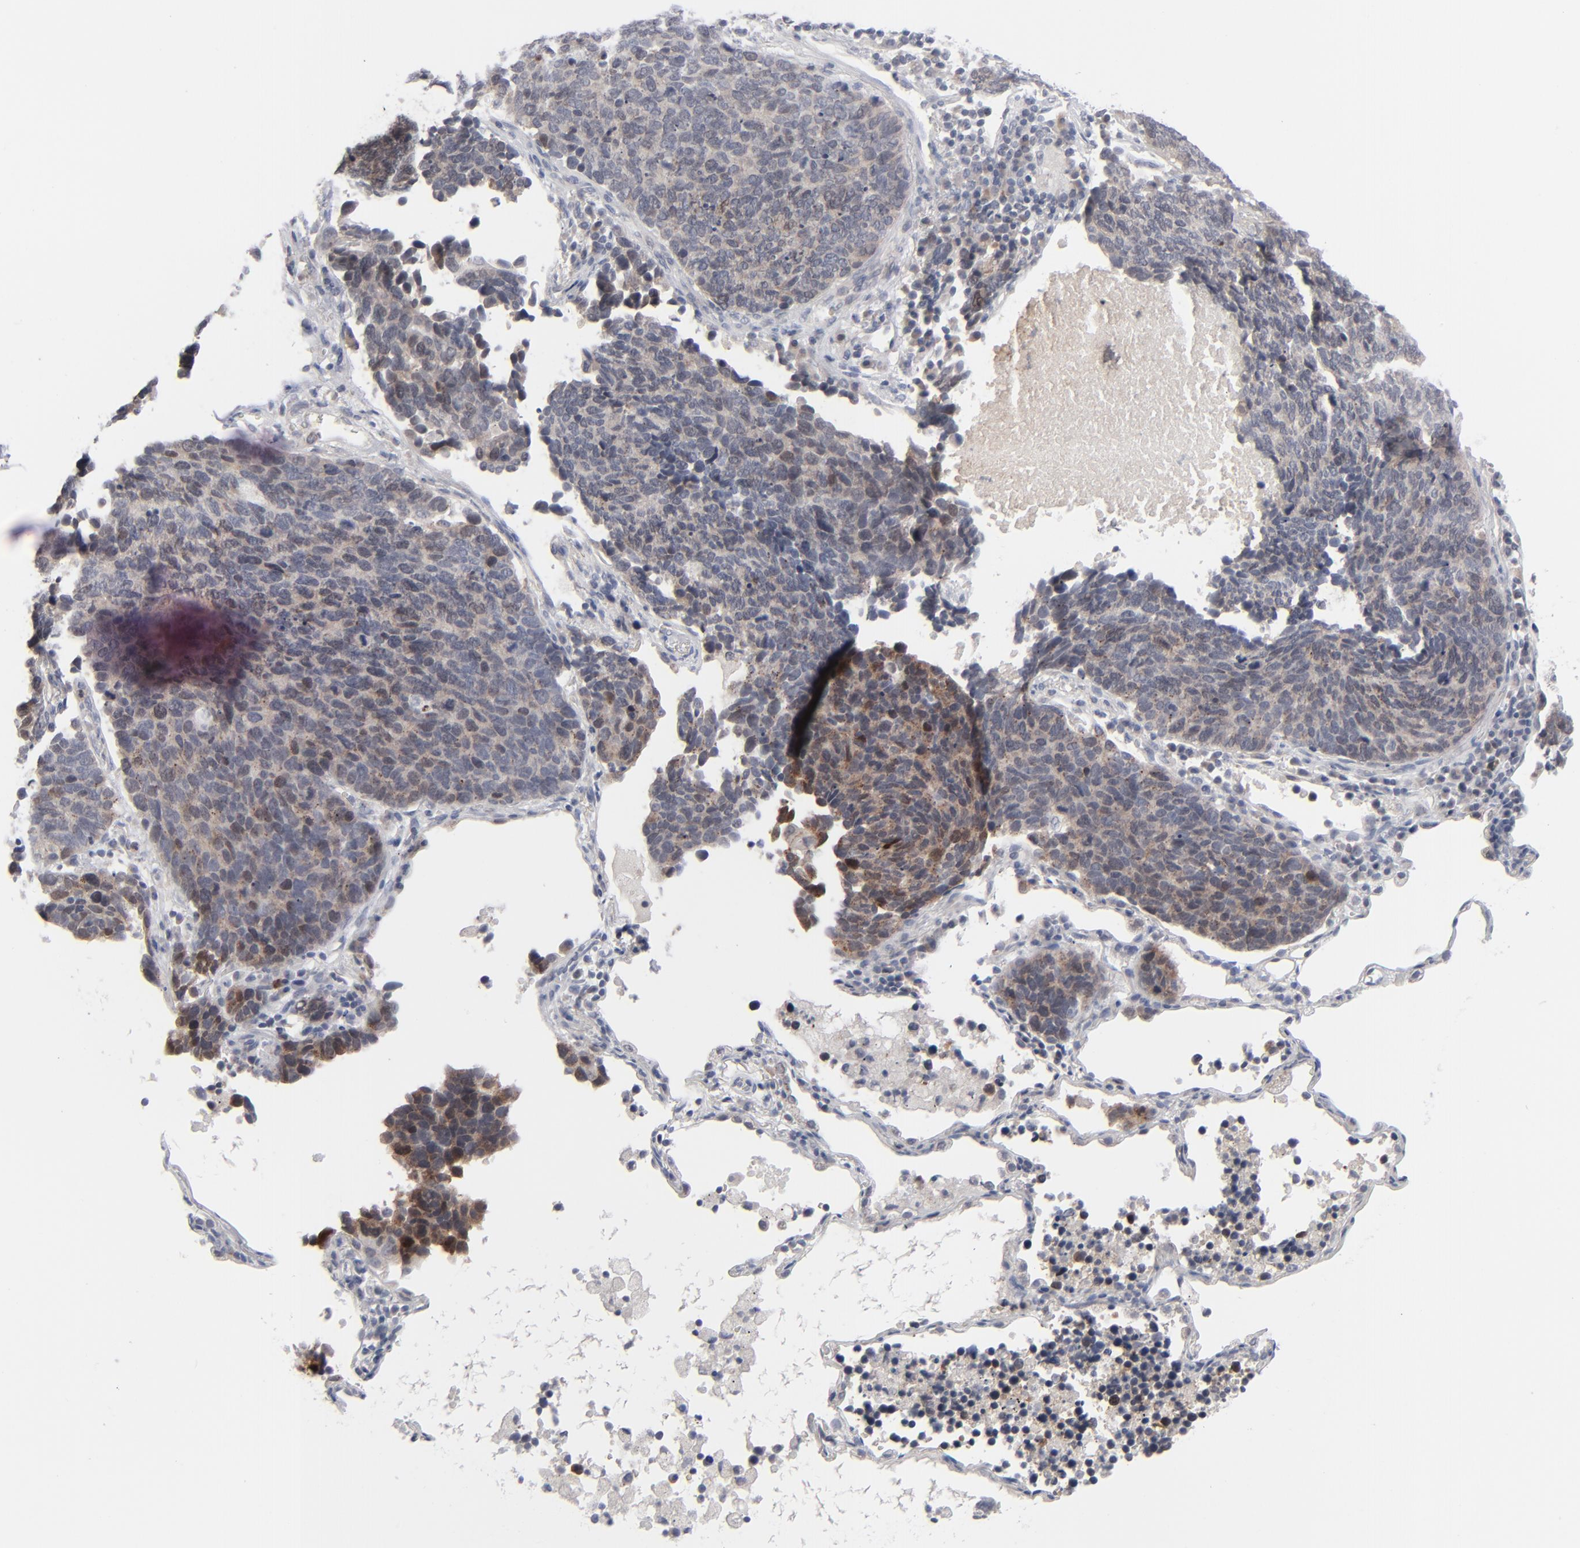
{"staining": {"intensity": "moderate", "quantity": ">75%", "location": "cytoplasmic/membranous,nuclear"}, "tissue": "lung cancer", "cell_type": "Tumor cells", "image_type": "cancer", "snomed": [{"axis": "morphology", "description": "Neoplasm, malignant, NOS"}, {"axis": "topography", "description": "Lung"}], "caption": "Tumor cells display medium levels of moderate cytoplasmic/membranous and nuclear expression in approximately >75% of cells in lung cancer.", "gene": "POF1B", "patient": {"sex": "female", "age": 75}}